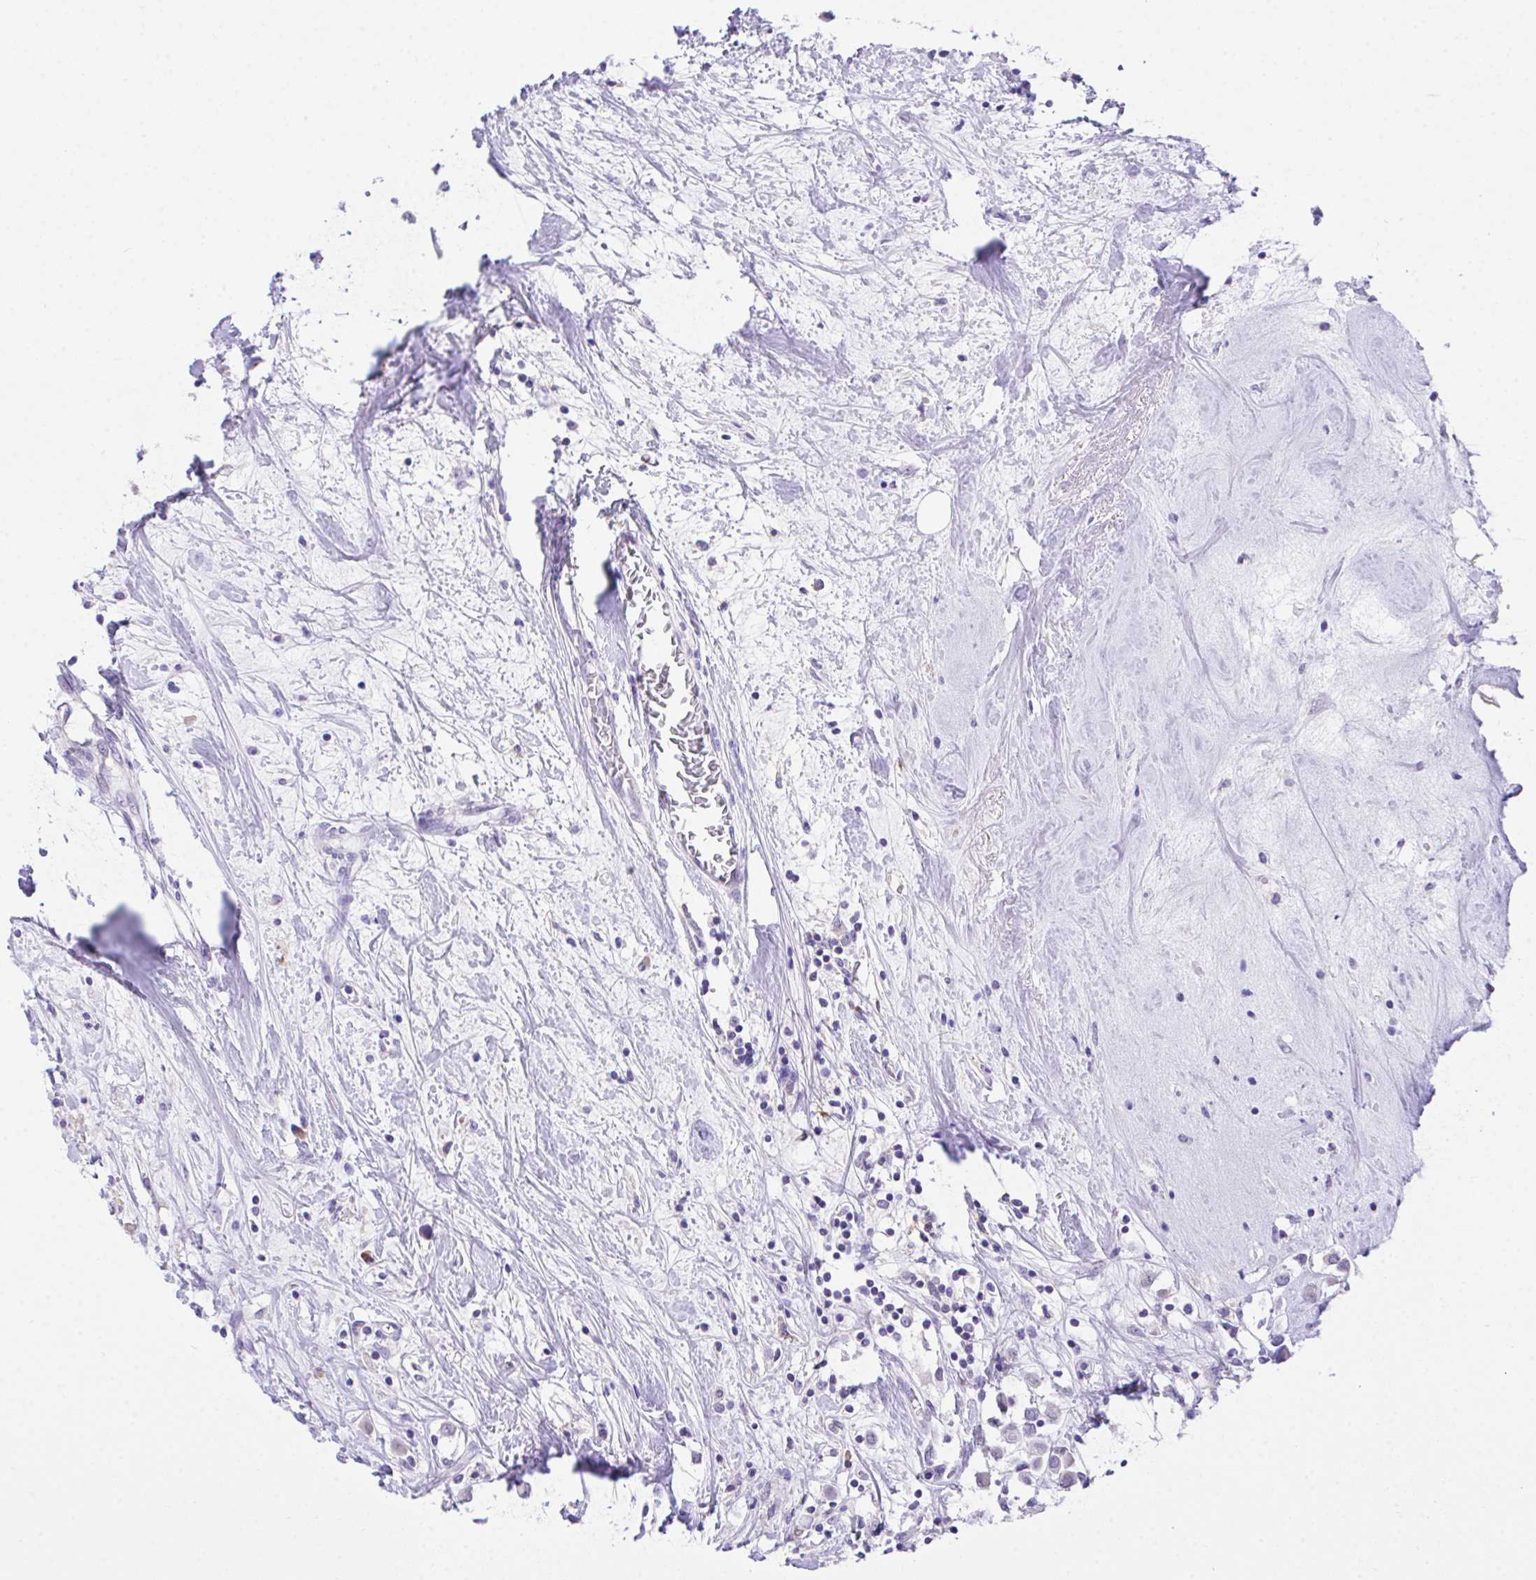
{"staining": {"intensity": "negative", "quantity": "none", "location": "none"}, "tissue": "breast cancer", "cell_type": "Tumor cells", "image_type": "cancer", "snomed": [{"axis": "morphology", "description": "Duct carcinoma"}, {"axis": "topography", "description": "Breast"}], "caption": "Human breast cancer (intraductal carcinoma) stained for a protein using IHC exhibits no expression in tumor cells.", "gene": "HOXB4", "patient": {"sex": "female", "age": 61}}